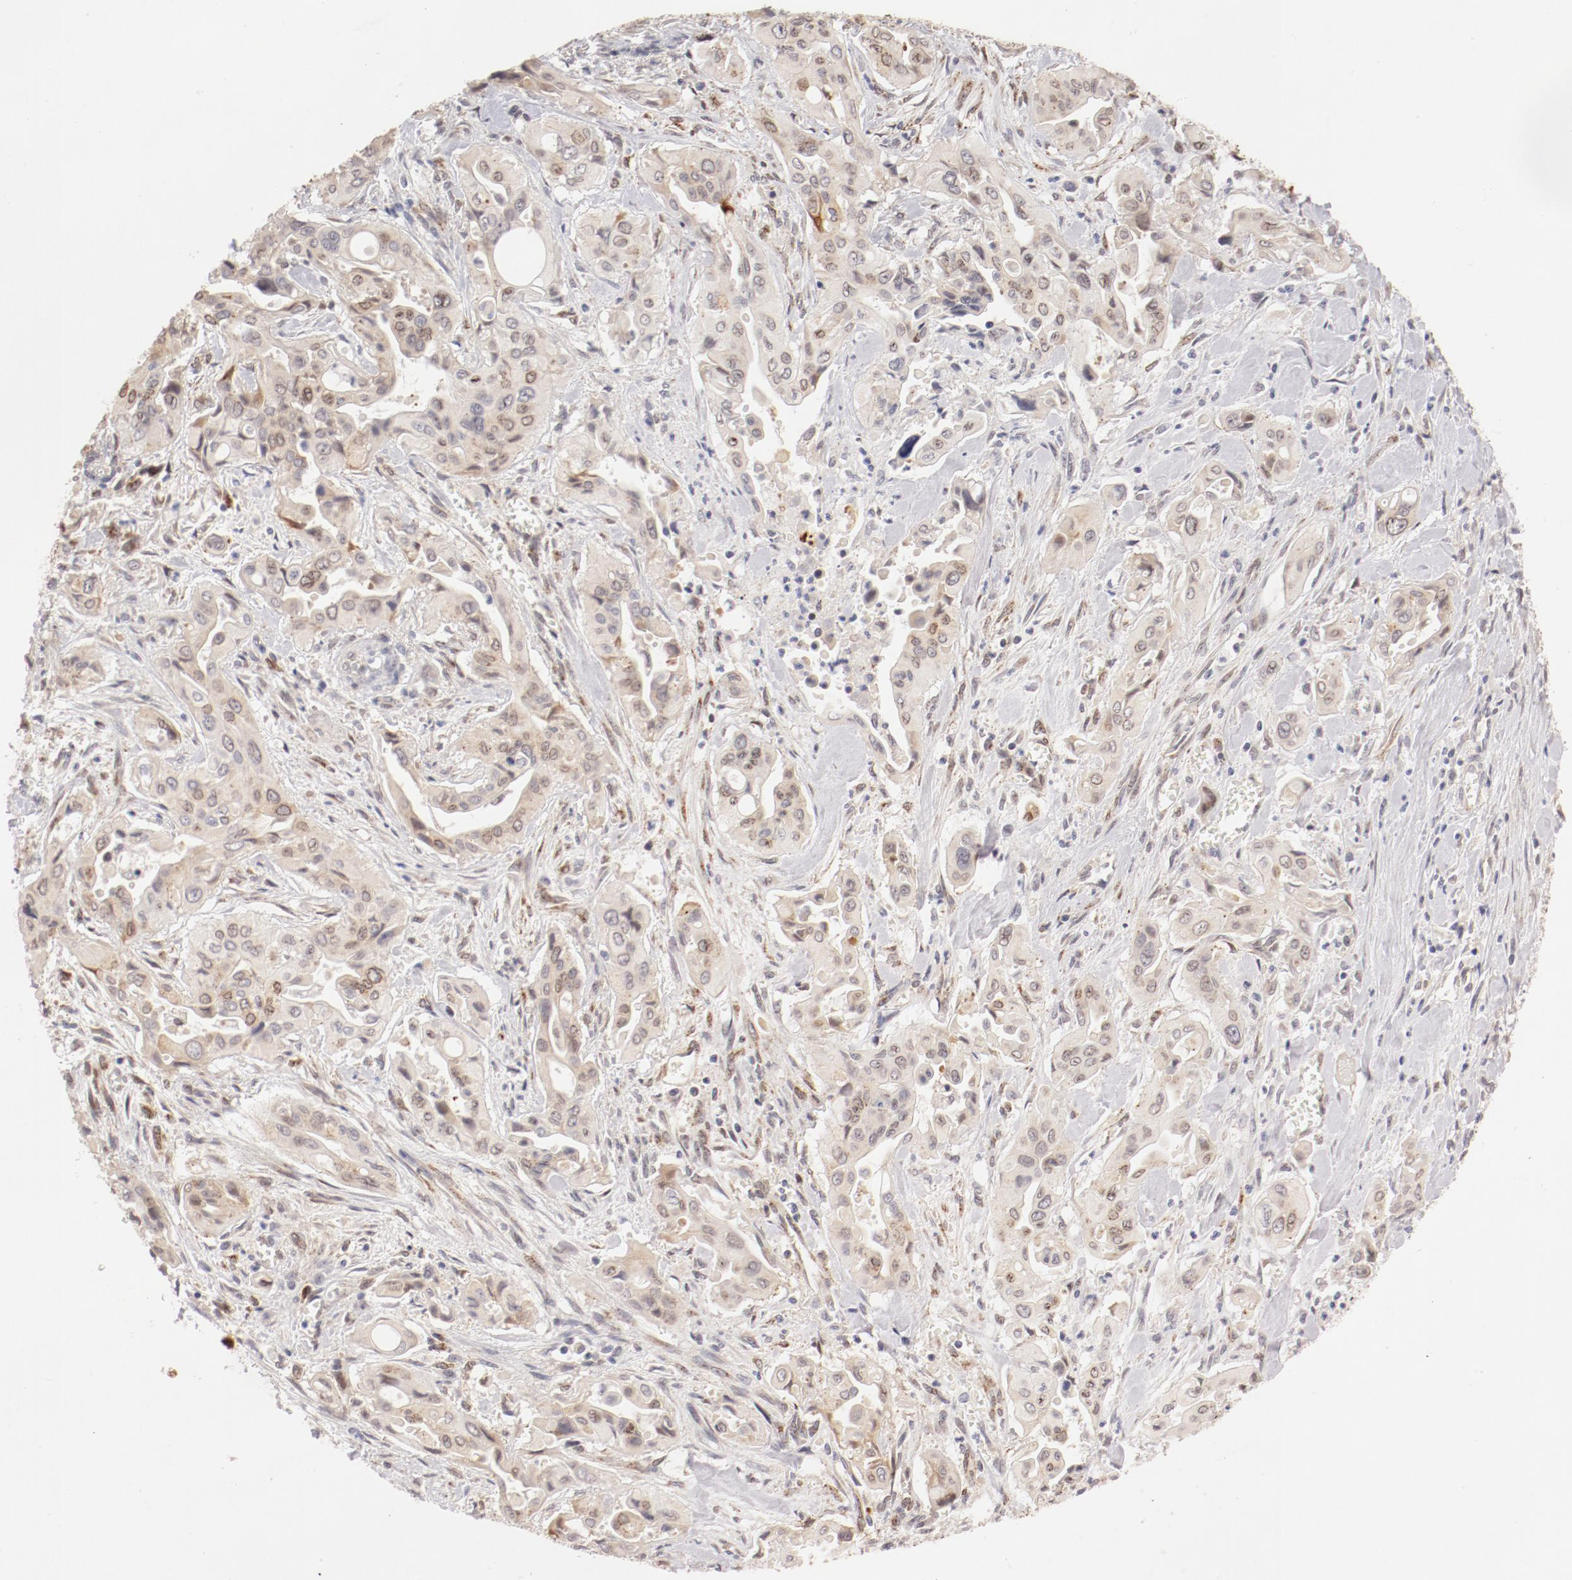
{"staining": {"intensity": "negative", "quantity": "none", "location": "none"}, "tissue": "pancreatic cancer", "cell_type": "Tumor cells", "image_type": "cancer", "snomed": [{"axis": "morphology", "description": "Adenocarcinoma, NOS"}, {"axis": "topography", "description": "Pancreas"}], "caption": "An immunohistochemistry (IHC) image of adenocarcinoma (pancreatic) is shown. There is no staining in tumor cells of adenocarcinoma (pancreatic).", "gene": "RPL12", "patient": {"sex": "male", "age": 77}}